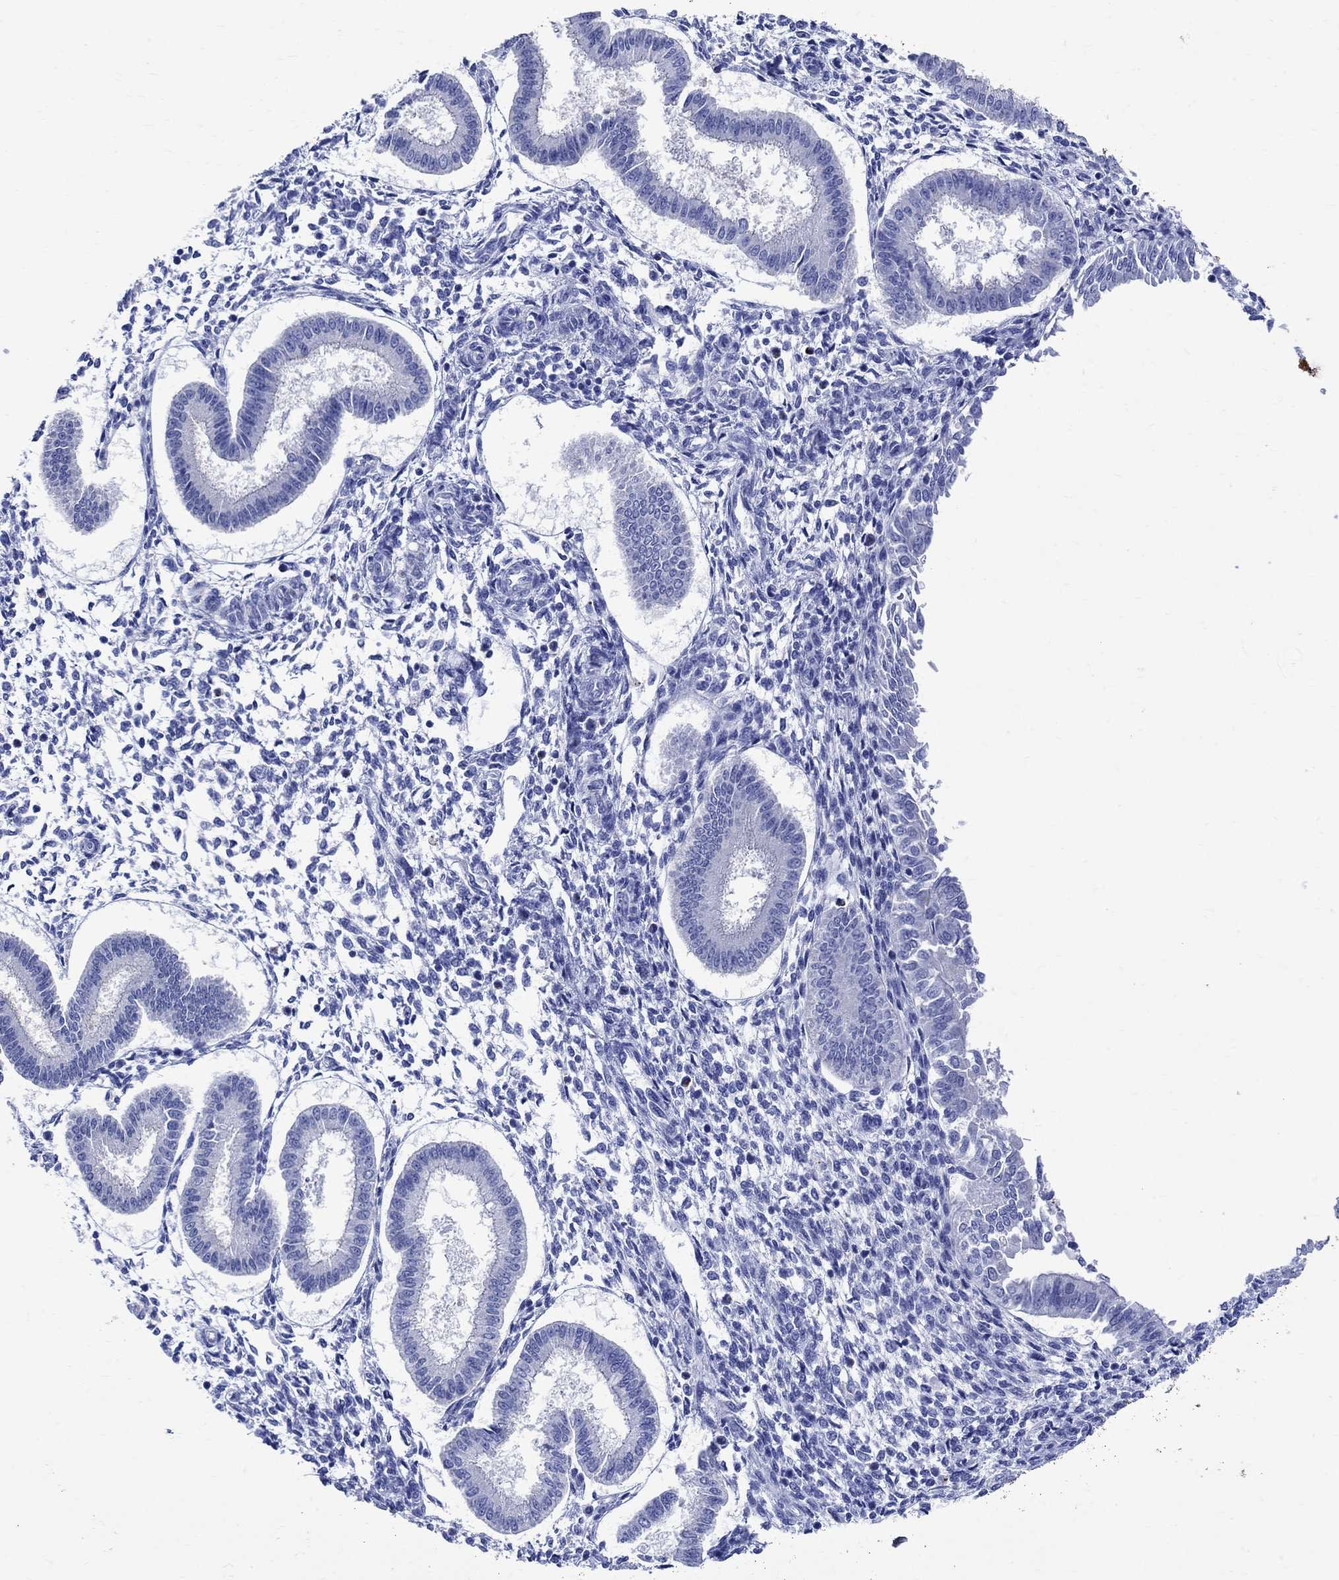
{"staining": {"intensity": "negative", "quantity": "none", "location": "none"}, "tissue": "endometrium", "cell_type": "Cells in endometrial stroma", "image_type": "normal", "snomed": [{"axis": "morphology", "description": "Normal tissue, NOS"}, {"axis": "topography", "description": "Endometrium"}], "caption": "An immunohistochemistry (IHC) micrograph of unremarkable endometrium is shown. There is no staining in cells in endometrial stroma of endometrium.", "gene": "PARVB", "patient": {"sex": "female", "age": 43}}